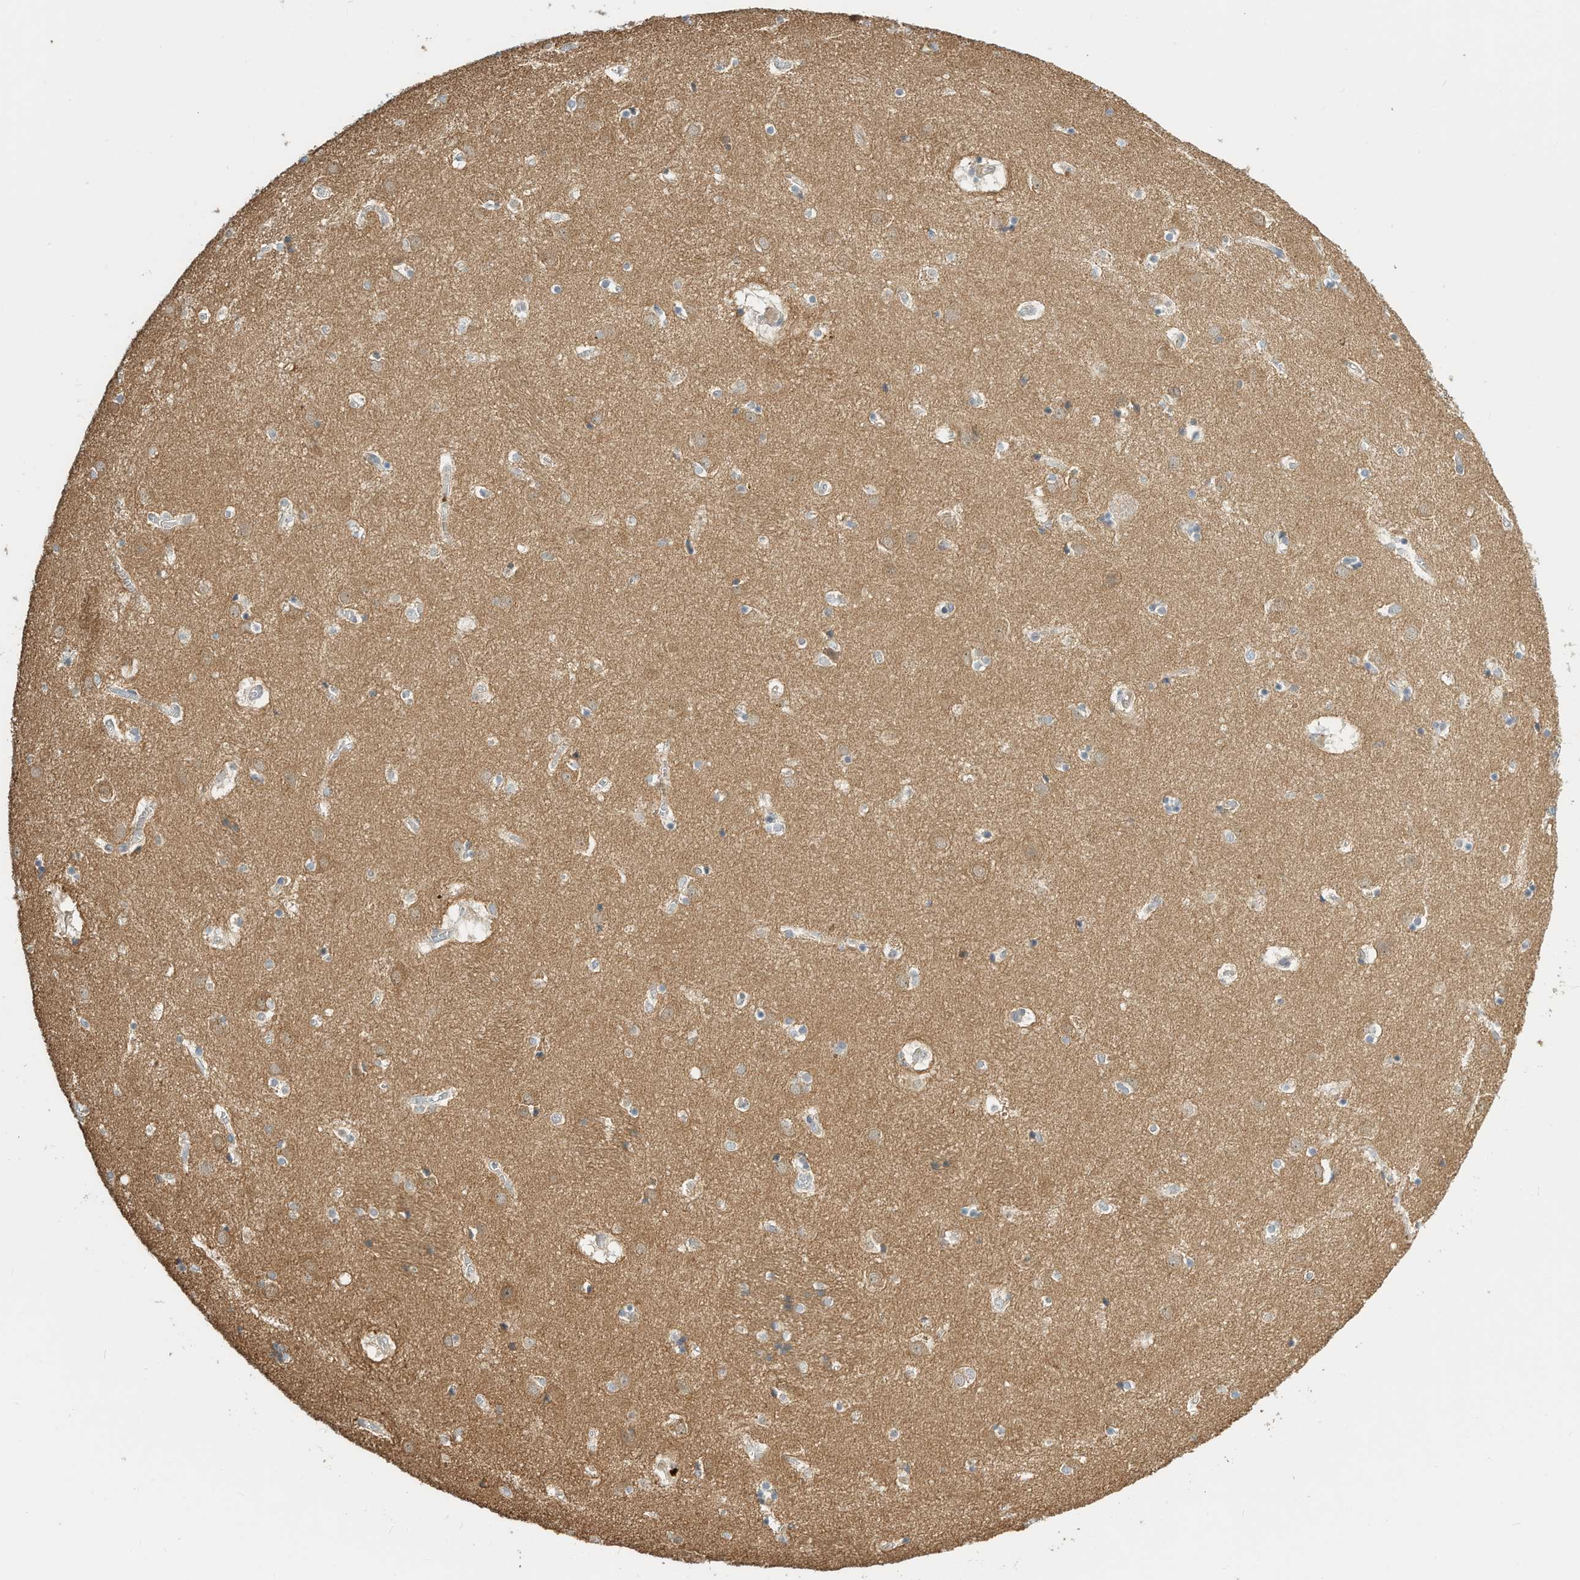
{"staining": {"intensity": "weak", "quantity": "25%-75%", "location": "cytoplasmic/membranous"}, "tissue": "caudate", "cell_type": "Glial cells", "image_type": "normal", "snomed": [{"axis": "morphology", "description": "Normal tissue, NOS"}, {"axis": "topography", "description": "Lateral ventricle wall"}], "caption": "Immunohistochemical staining of unremarkable caudate exhibits weak cytoplasmic/membranous protein positivity in about 25%-75% of glial cells.", "gene": "OFD1", "patient": {"sex": "male", "age": 70}}